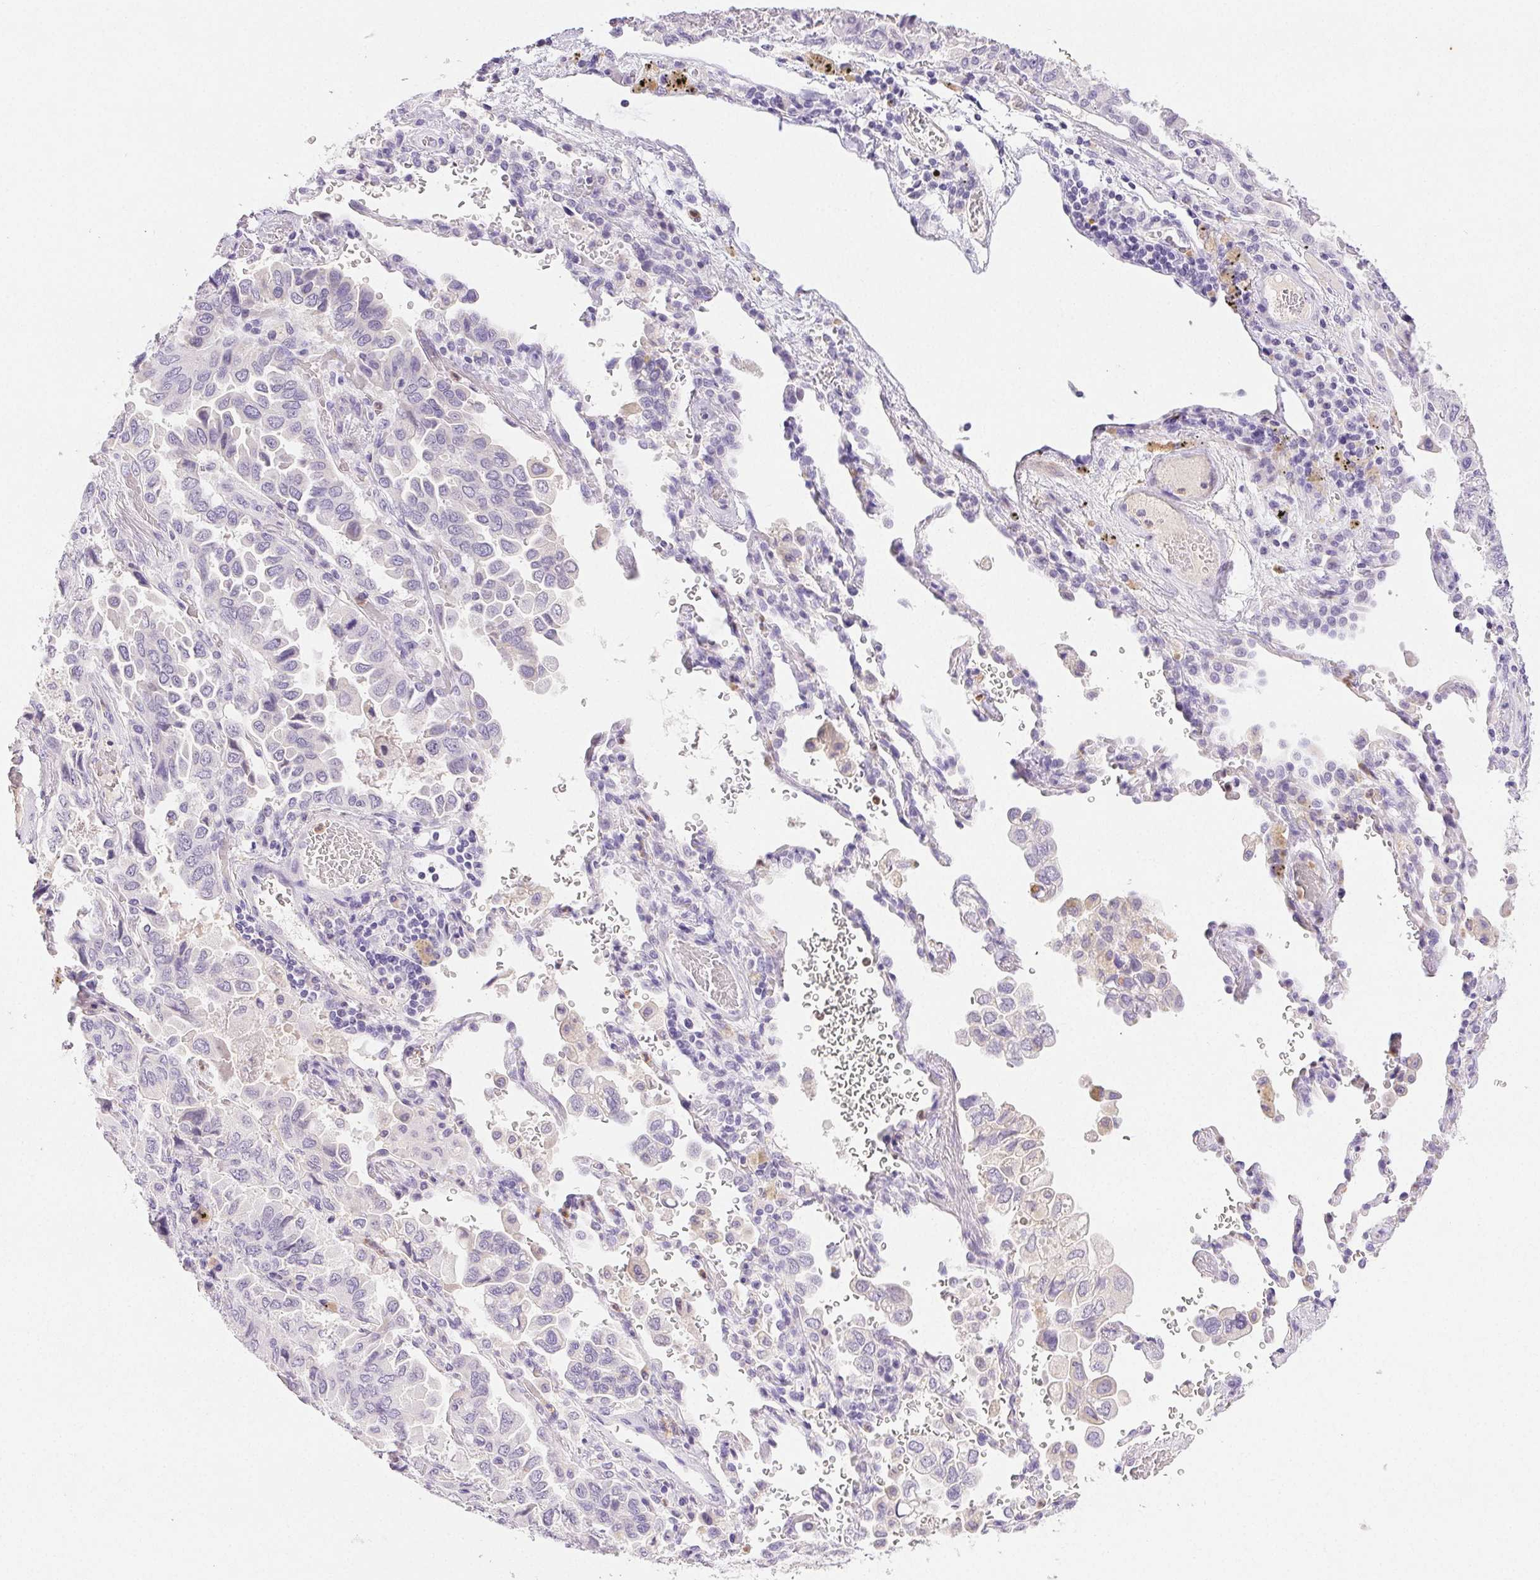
{"staining": {"intensity": "negative", "quantity": "none", "location": "none"}, "tissue": "lung cancer", "cell_type": "Tumor cells", "image_type": "cancer", "snomed": [{"axis": "morphology", "description": "Aneuploidy"}, {"axis": "morphology", "description": "Adenocarcinoma, NOS"}, {"axis": "morphology", "description": "Adenocarcinoma, metastatic, NOS"}, {"axis": "topography", "description": "Lymph node"}, {"axis": "topography", "description": "Lung"}], "caption": "The image displays no significant expression in tumor cells of lung cancer.", "gene": "EMX2", "patient": {"sex": "female", "age": 48}}